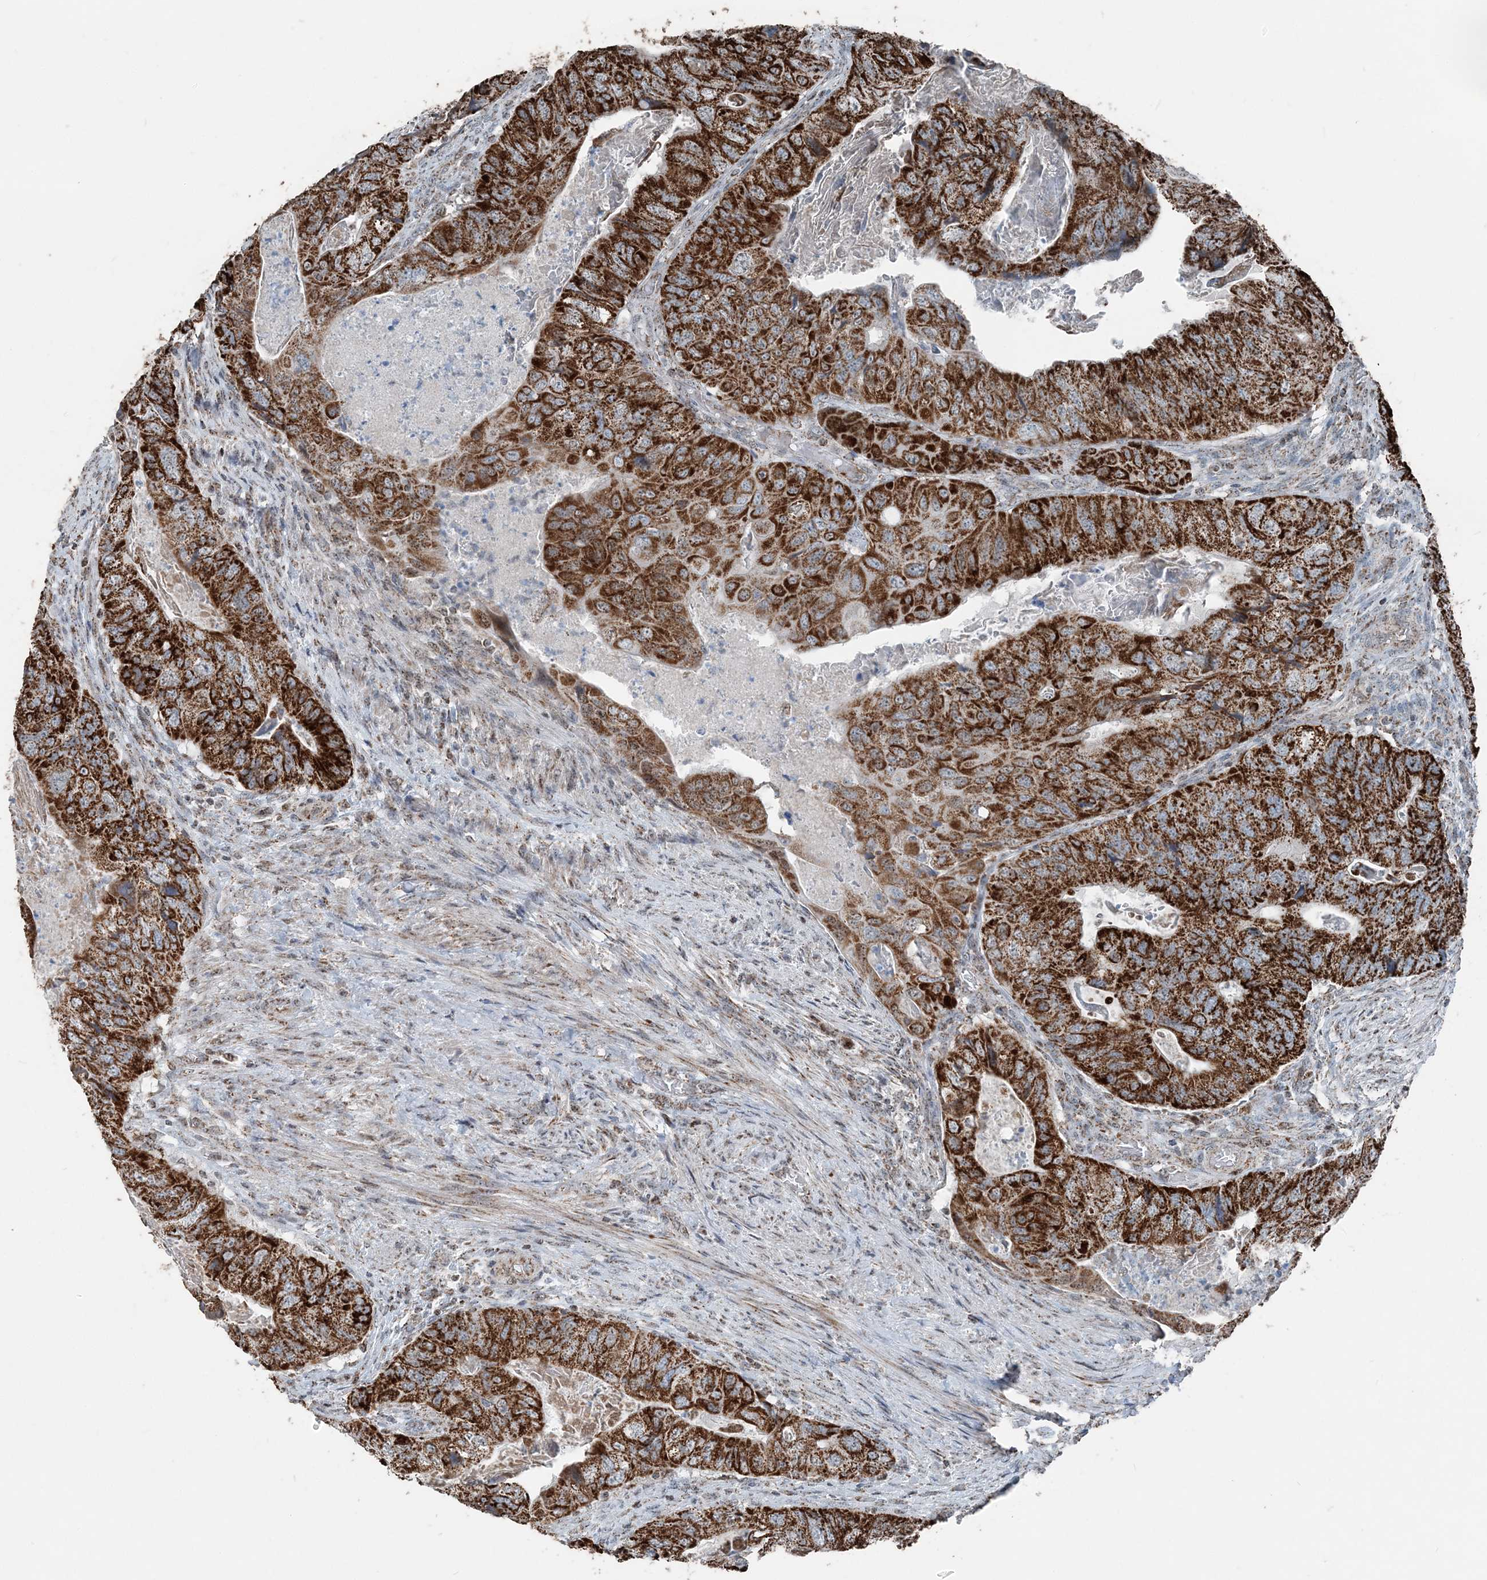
{"staining": {"intensity": "strong", "quantity": ">75%", "location": "cytoplasmic/membranous"}, "tissue": "colorectal cancer", "cell_type": "Tumor cells", "image_type": "cancer", "snomed": [{"axis": "morphology", "description": "Adenocarcinoma, NOS"}, {"axis": "topography", "description": "Rectum"}], "caption": "The micrograph shows immunohistochemical staining of colorectal cancer. There is strong cytoplasmic/membranous expression is present in approximately >75% of tumor cells.", "gene": "SUCLG1", "patient": {"sex": "male", "age": 63}}